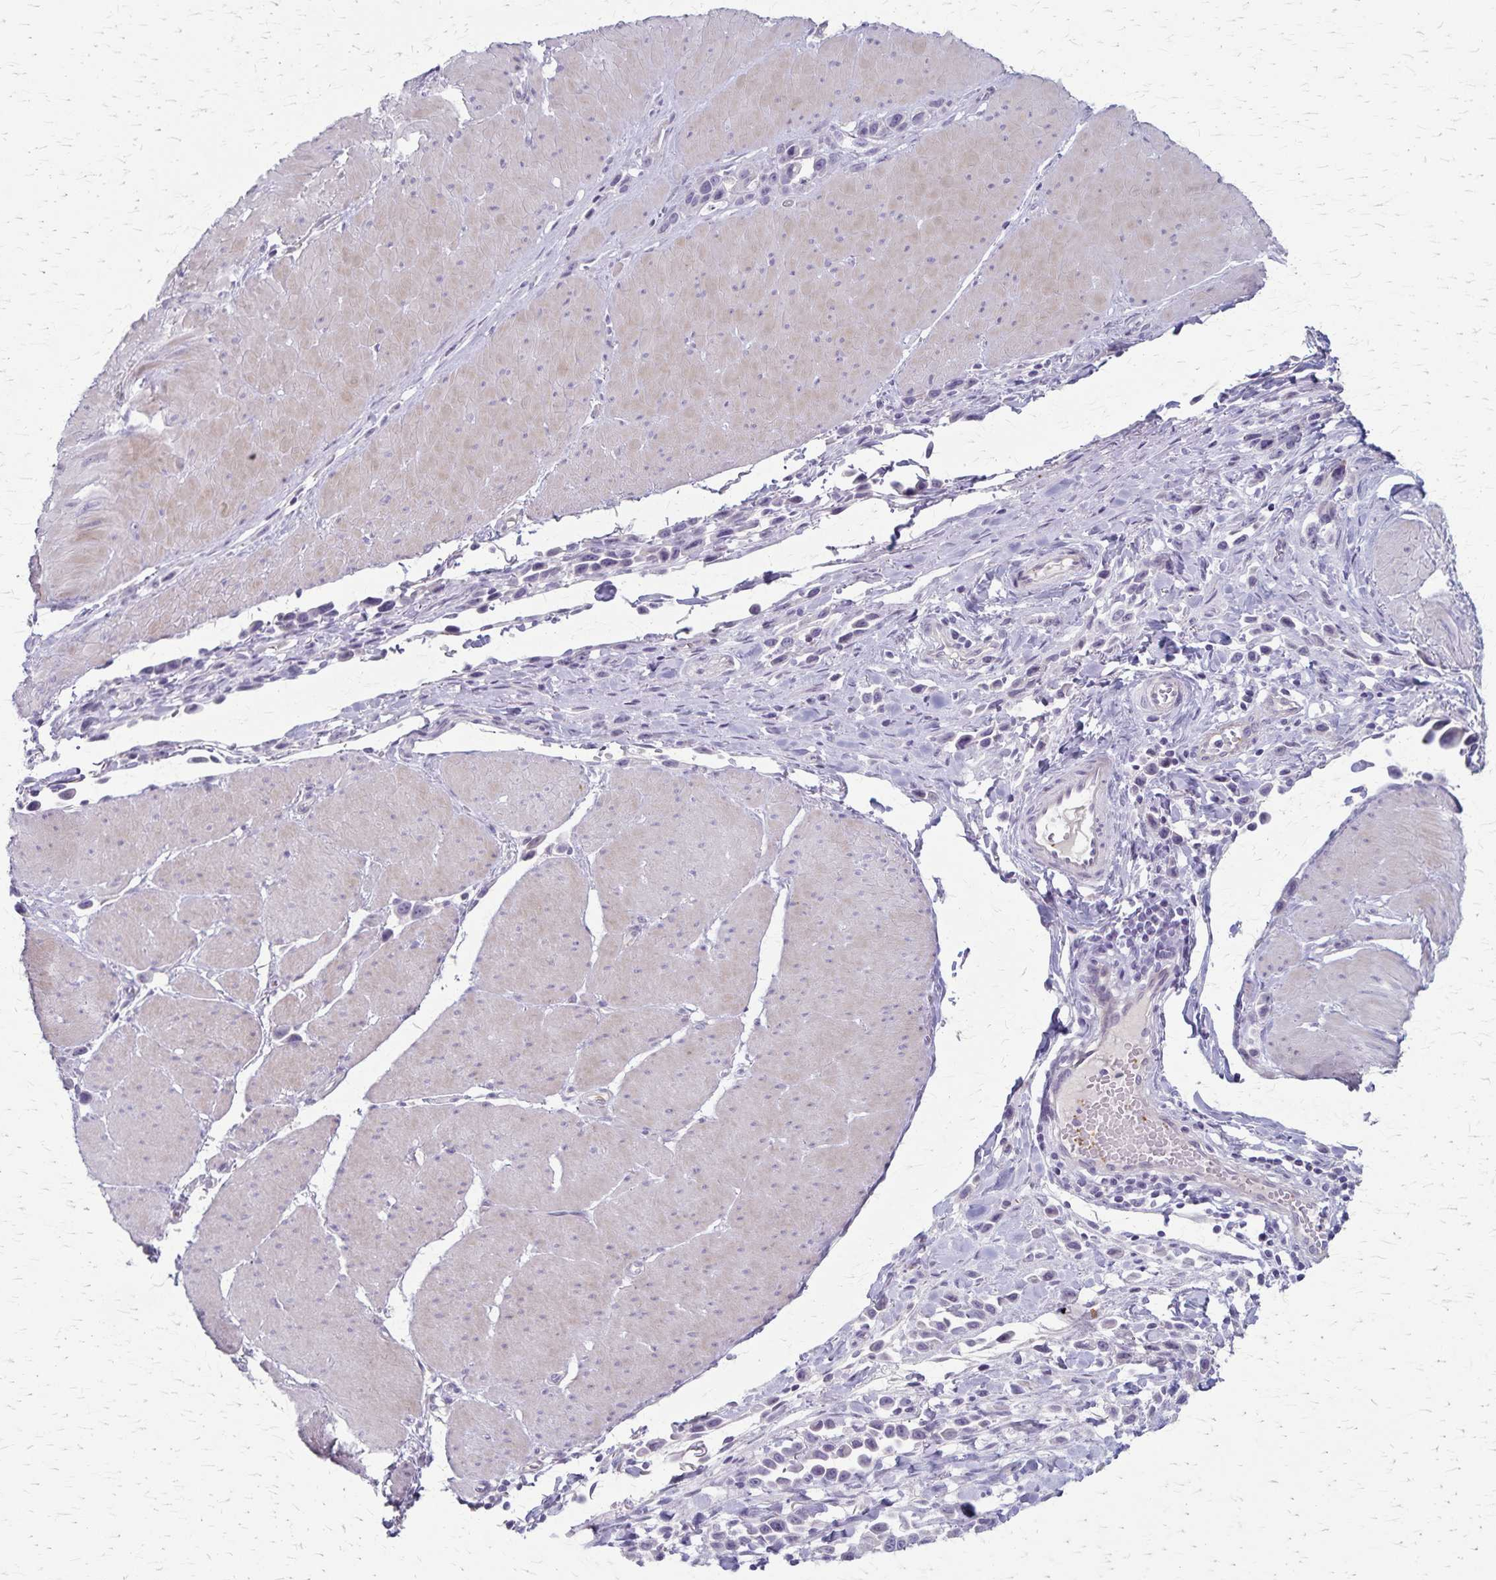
{"staining": {"intensity": "negative", "quantity": "none", "location": "none"}, "tissue": "stomach cancer", "cell_type": "Tumor cells", "image_type": "cancer", "snomed": [{"axis": "morphology", "description": "Adenocarcinoma, NOS"}, {"axis": "topography", "description": "Stomach"}], "caption": "The image reveals no staining of tumor cells in stomach cancer (adenocarcinoma). (Stains: DAB IHC with hematoxylin counter stain, Microscopy: brightfield microscopy at high magnification).", "gene": "RASL10B", "patient": {"sex": "male", "age": 47}}